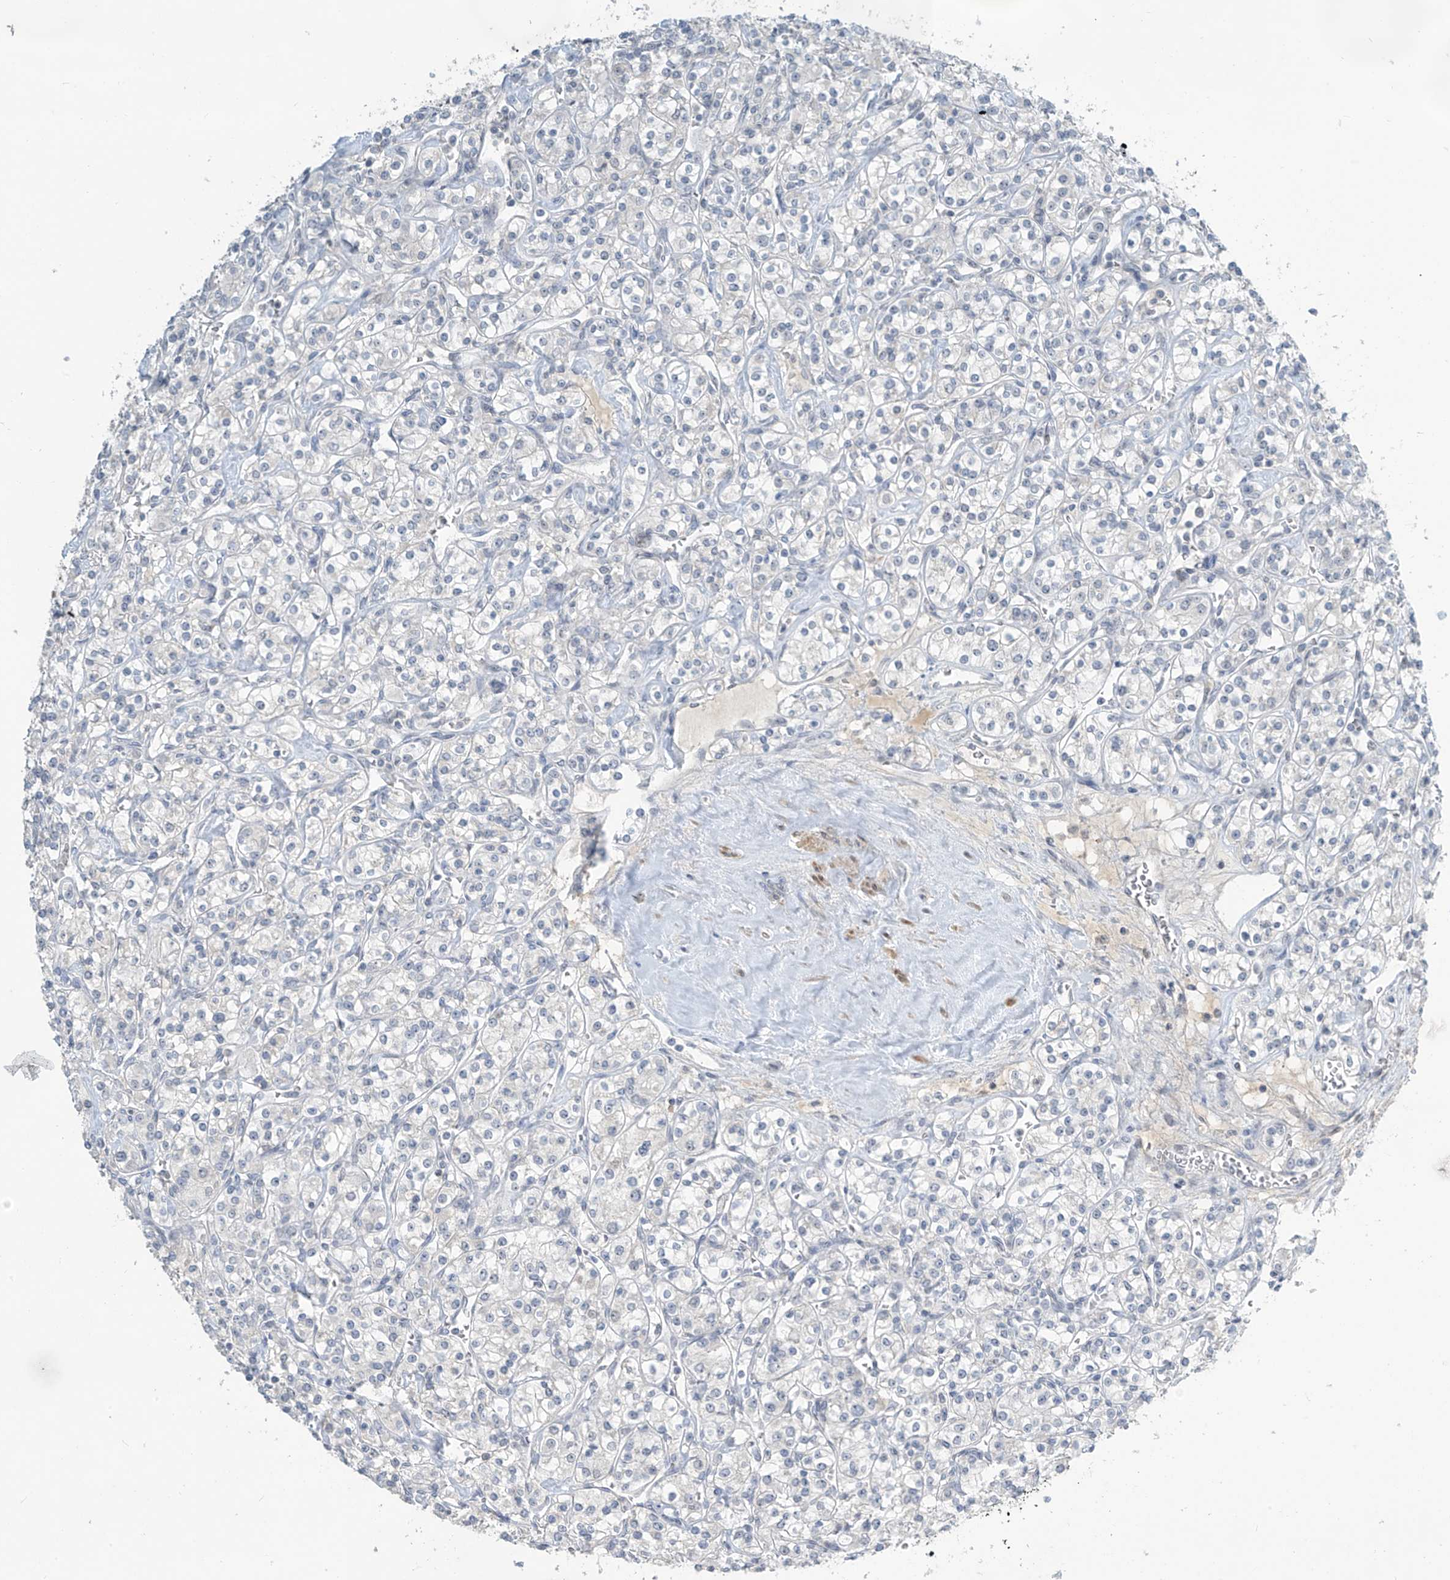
{"staining": {"intensity": "negative", "quantity": "none", "location": "none"}, "tissue": "renal cancer", "cell_type": "Tumor cells", "image_type": "cancer", "snomed": [{"axis": "morphology", "description": "Adenocarcinoma, NOS"}, {"axis": "topography", "description": "Kidney"}], "caption": "Tumor cells show no significant protein positivity in renal cancer (adenocarcinoma).", "gene": "METAP1D", "patient": {"sex": "male", "age": 77}}